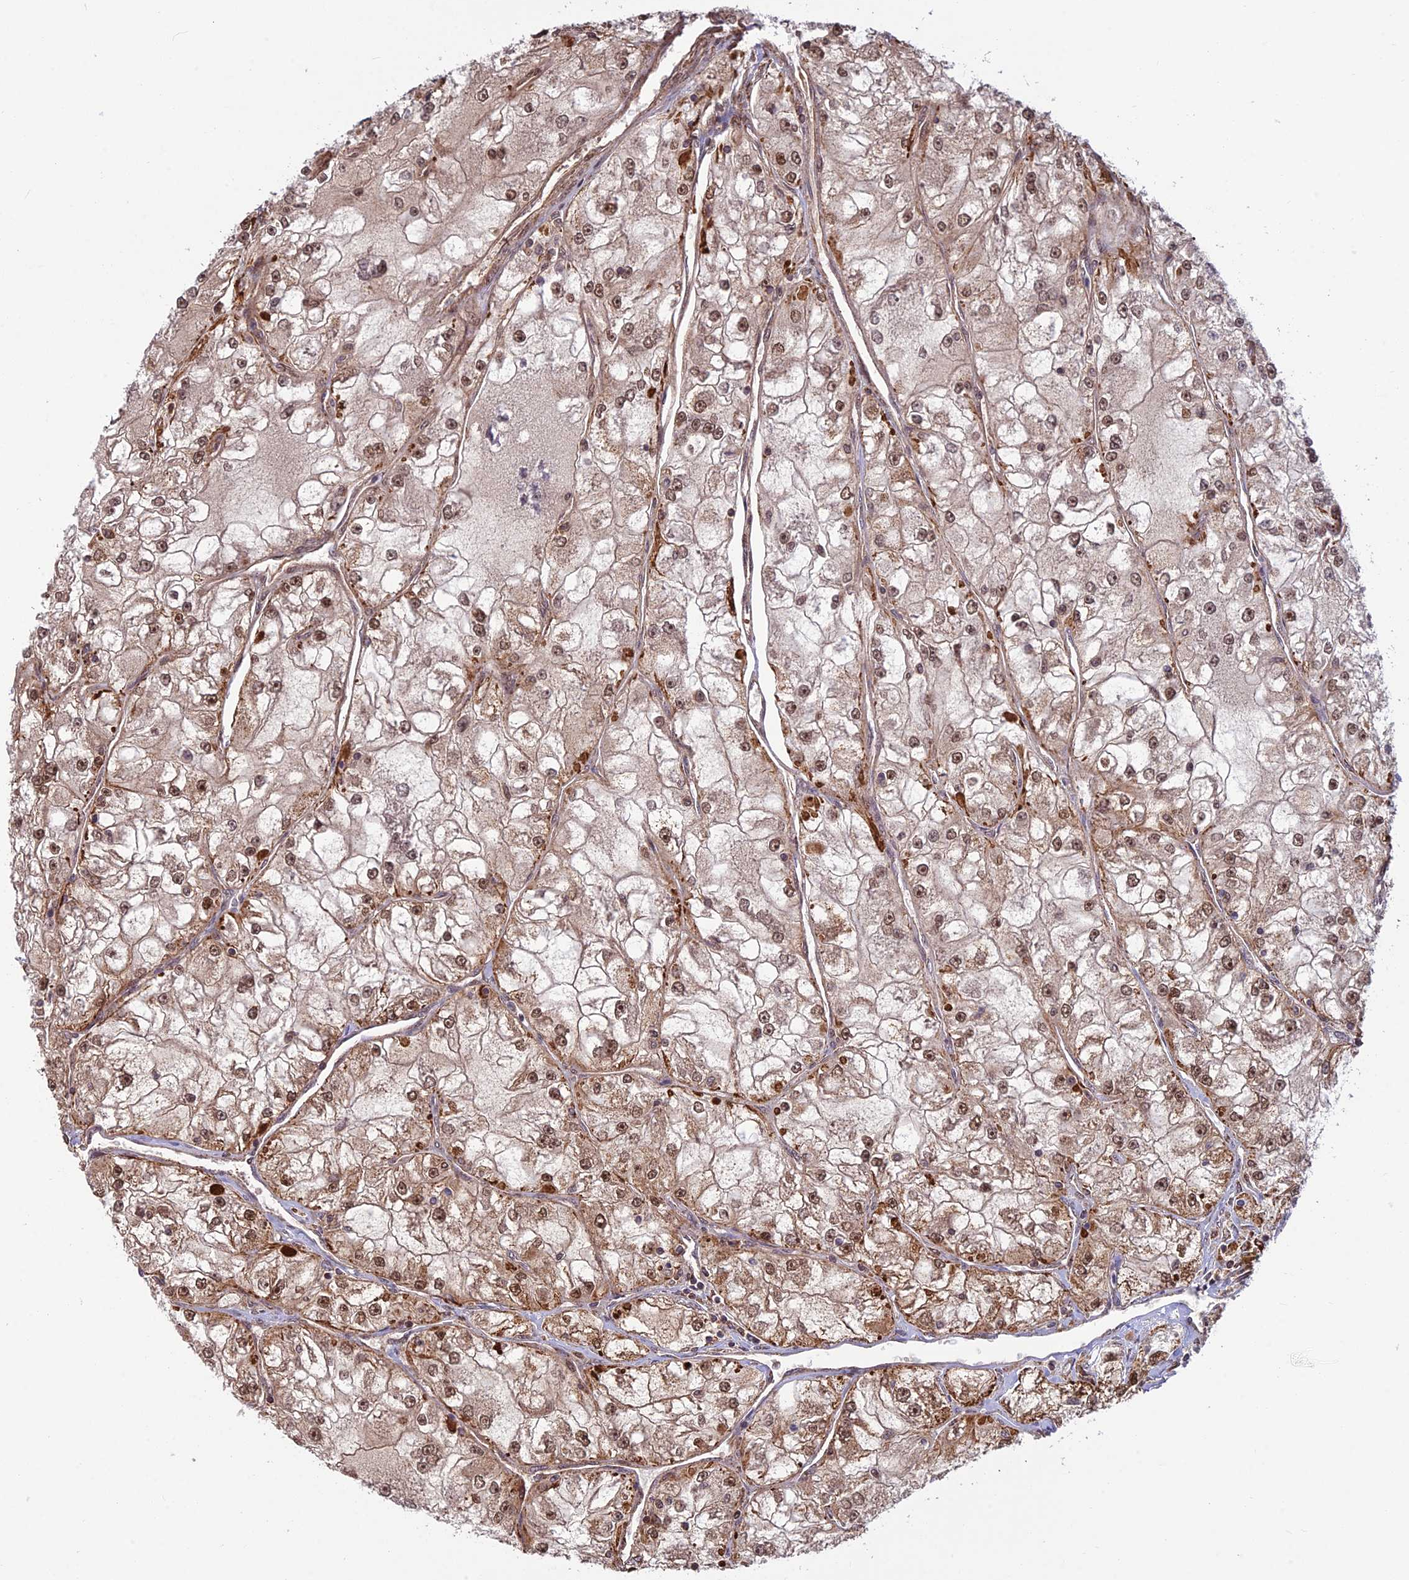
{"staining": {"intensity": "moderate", "quantity": ">75%", "location": "cytoplasmic/membranous,nuclear"}, "tissue": "renal cancer", "cell_type": "Tumor cells", "image_type": "cancer", "snomed": [{"axis": "morphology", "description": "Adenocarcinoma, NOS"}, {"axis": "topography", "description": "Kidney"}], "caption": "Renal cancer (adenocarcinoma) stained with immunohistochemistry (IHC) displays moderate cytoplasmic/membranous and nuclear positivity in about >75% of tumor cells. (DAB (3,3'-diaminobenzidine) = brown stain, brightfield microscopy at high magnification).", "gene": "POLR1G", "patient": {"sex": "female", "age": 72}}